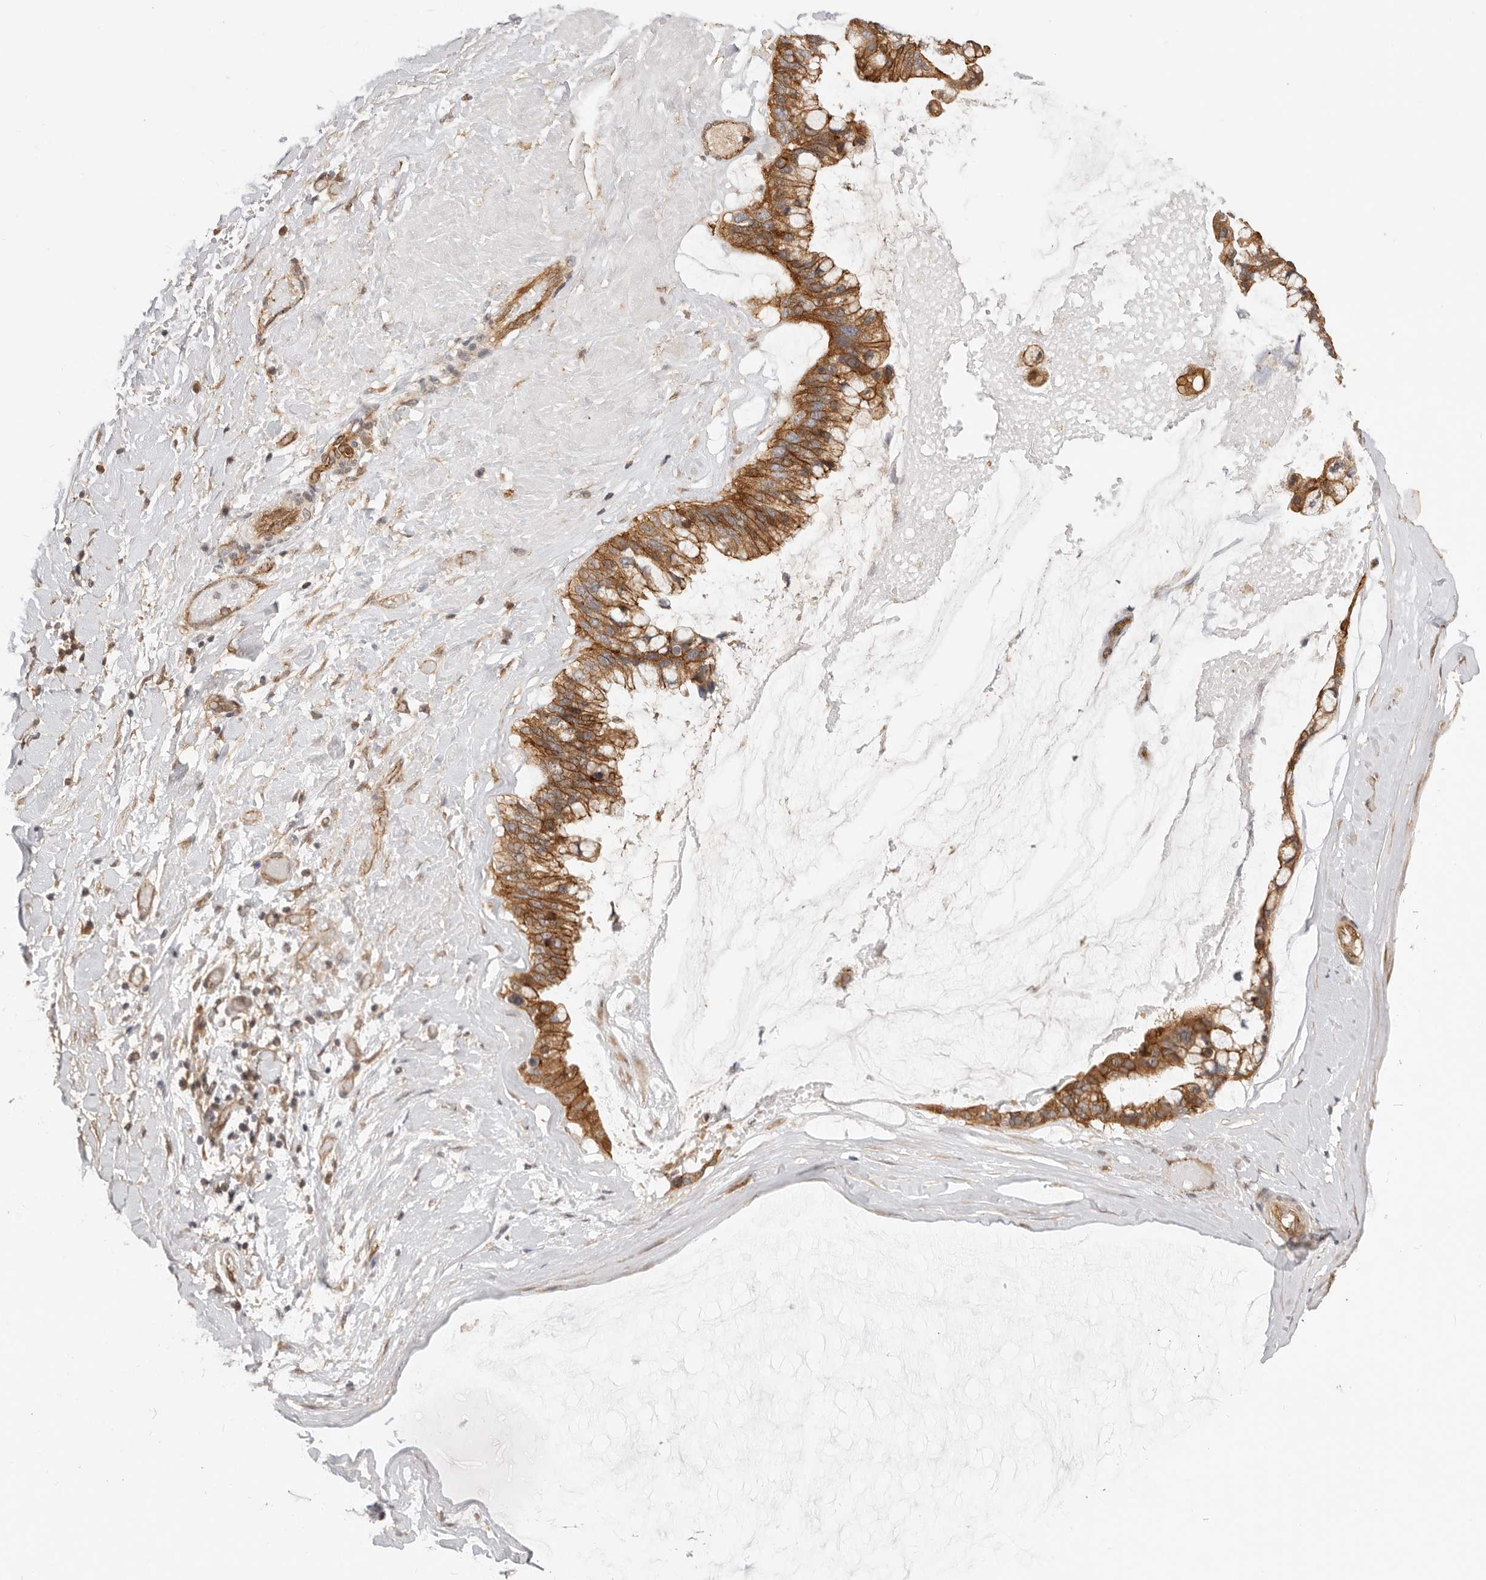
{"staining": {"intensity": "moderate", "quantity": ">75%", "location": "cytoplasmic/membranous"}, "tissue": "ovarian cancer", "cell_type": "Tumor cells", "image_type": "cancer", "snomed": [{"axis": "morphology", "description": "Cystadenocarcinoma, mucinous, NOS"}, {"axis": "topography", "description": "Ovary"}], "caption": "Moderate cytoplasmic/membranous positivity for a protein is identified in about >75% of tumor cells of ovarian cancer (mucinous cystadenocarcinoma) using immunohistochemistry (IHC).", "gene": "AFDN", "patient": {"sex": "female", "age": 39}}